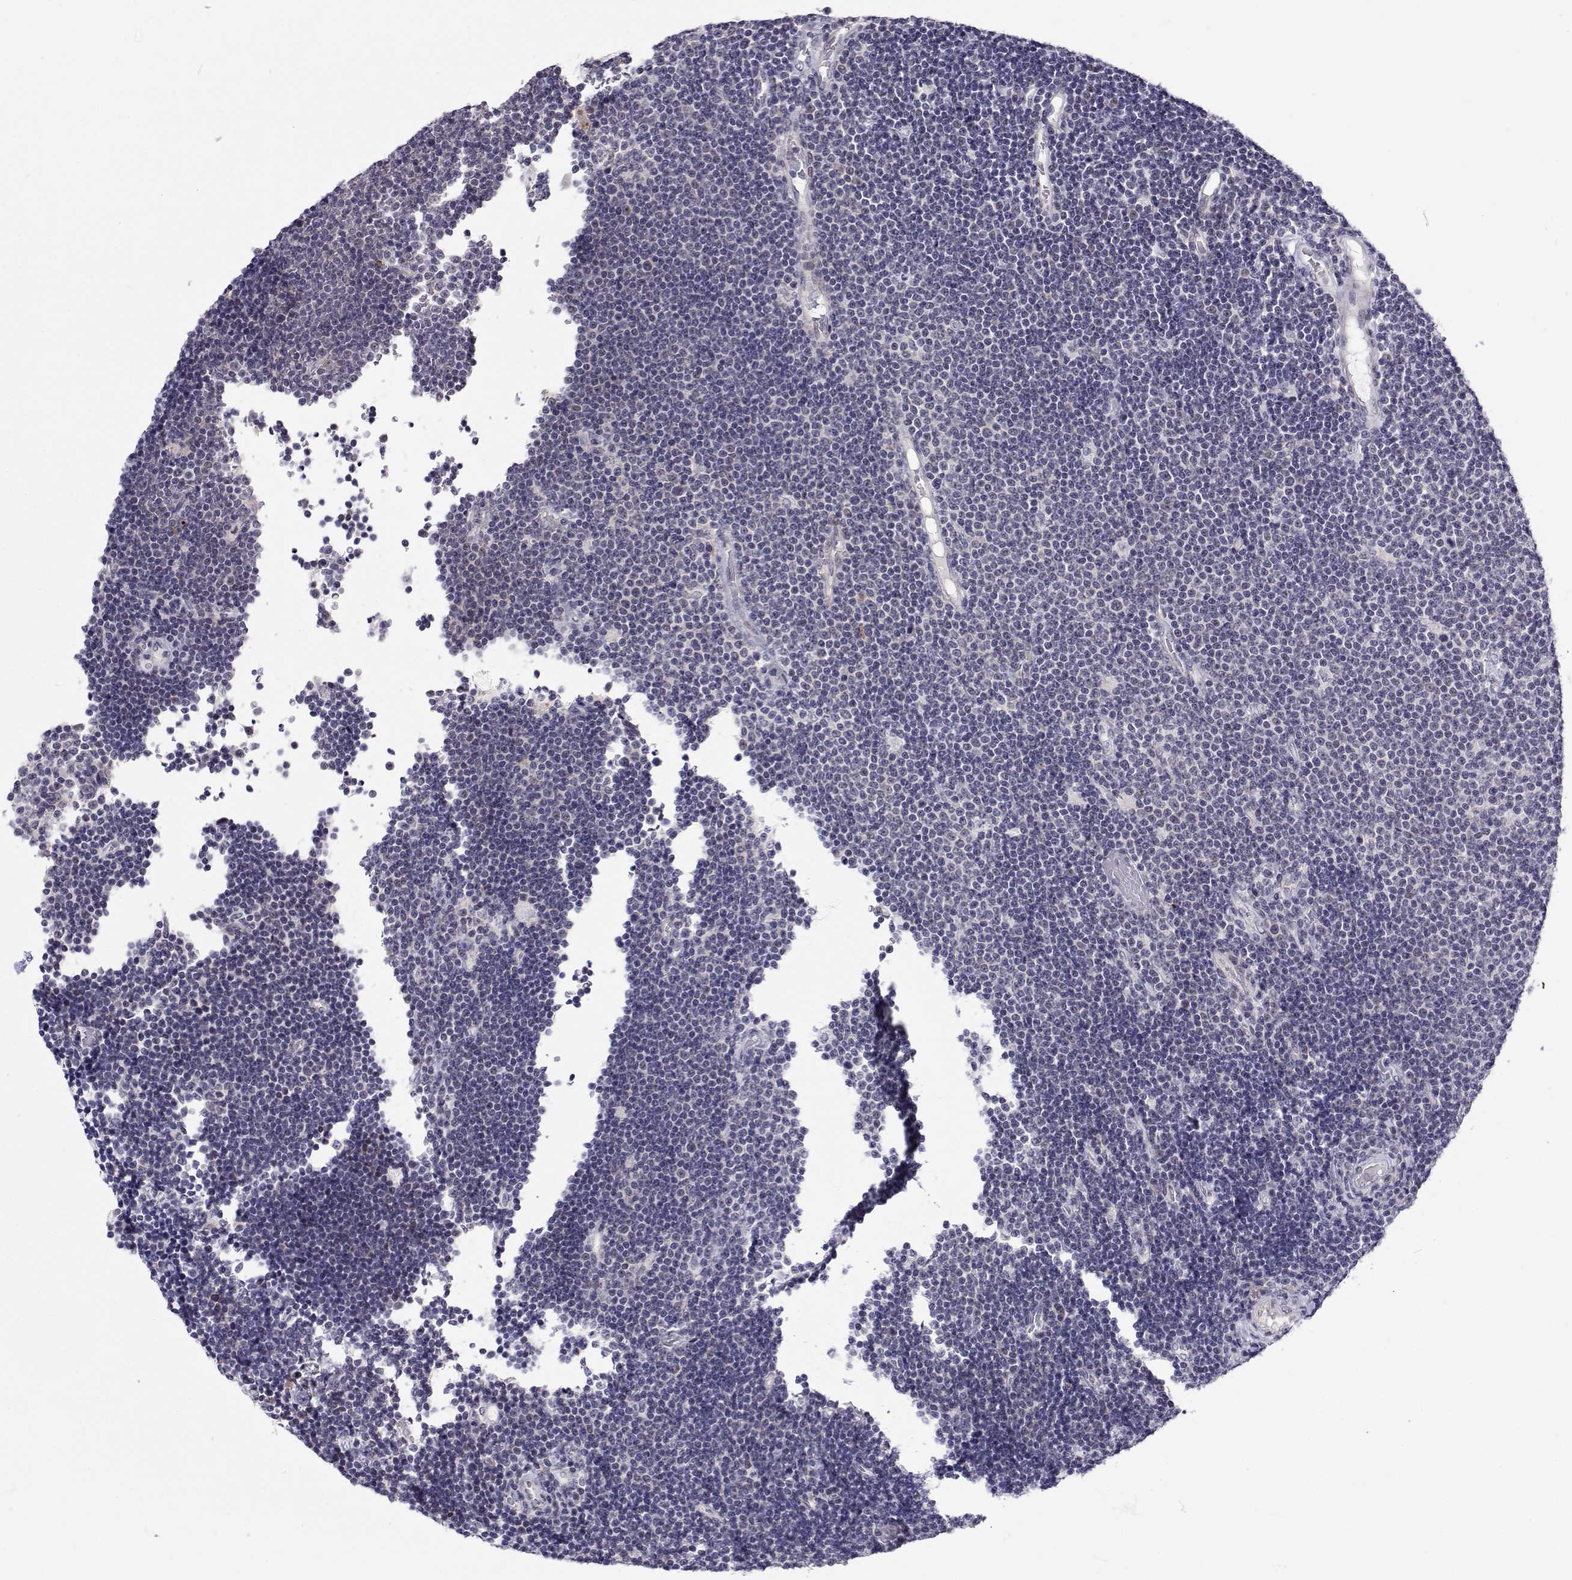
{"staining": {"intensity": "negative", "quantity": "none", "location": "none"}, "tissue": "lymphoma", "cell_type": "Tumor cells", "image_type": "cancer", "snomed": [{"axis": "morphology", "description": "Malignant lymphoma, non-Hodgkin's type, Low grade"}, {"axis": "topography", "description": "Brain"}], "caption": "Histopathology image shows no significant protein staining in tumor cells of lymphoma.", "gene": "SLC6A3", "patient": {"sex": "female", "age": 66}}